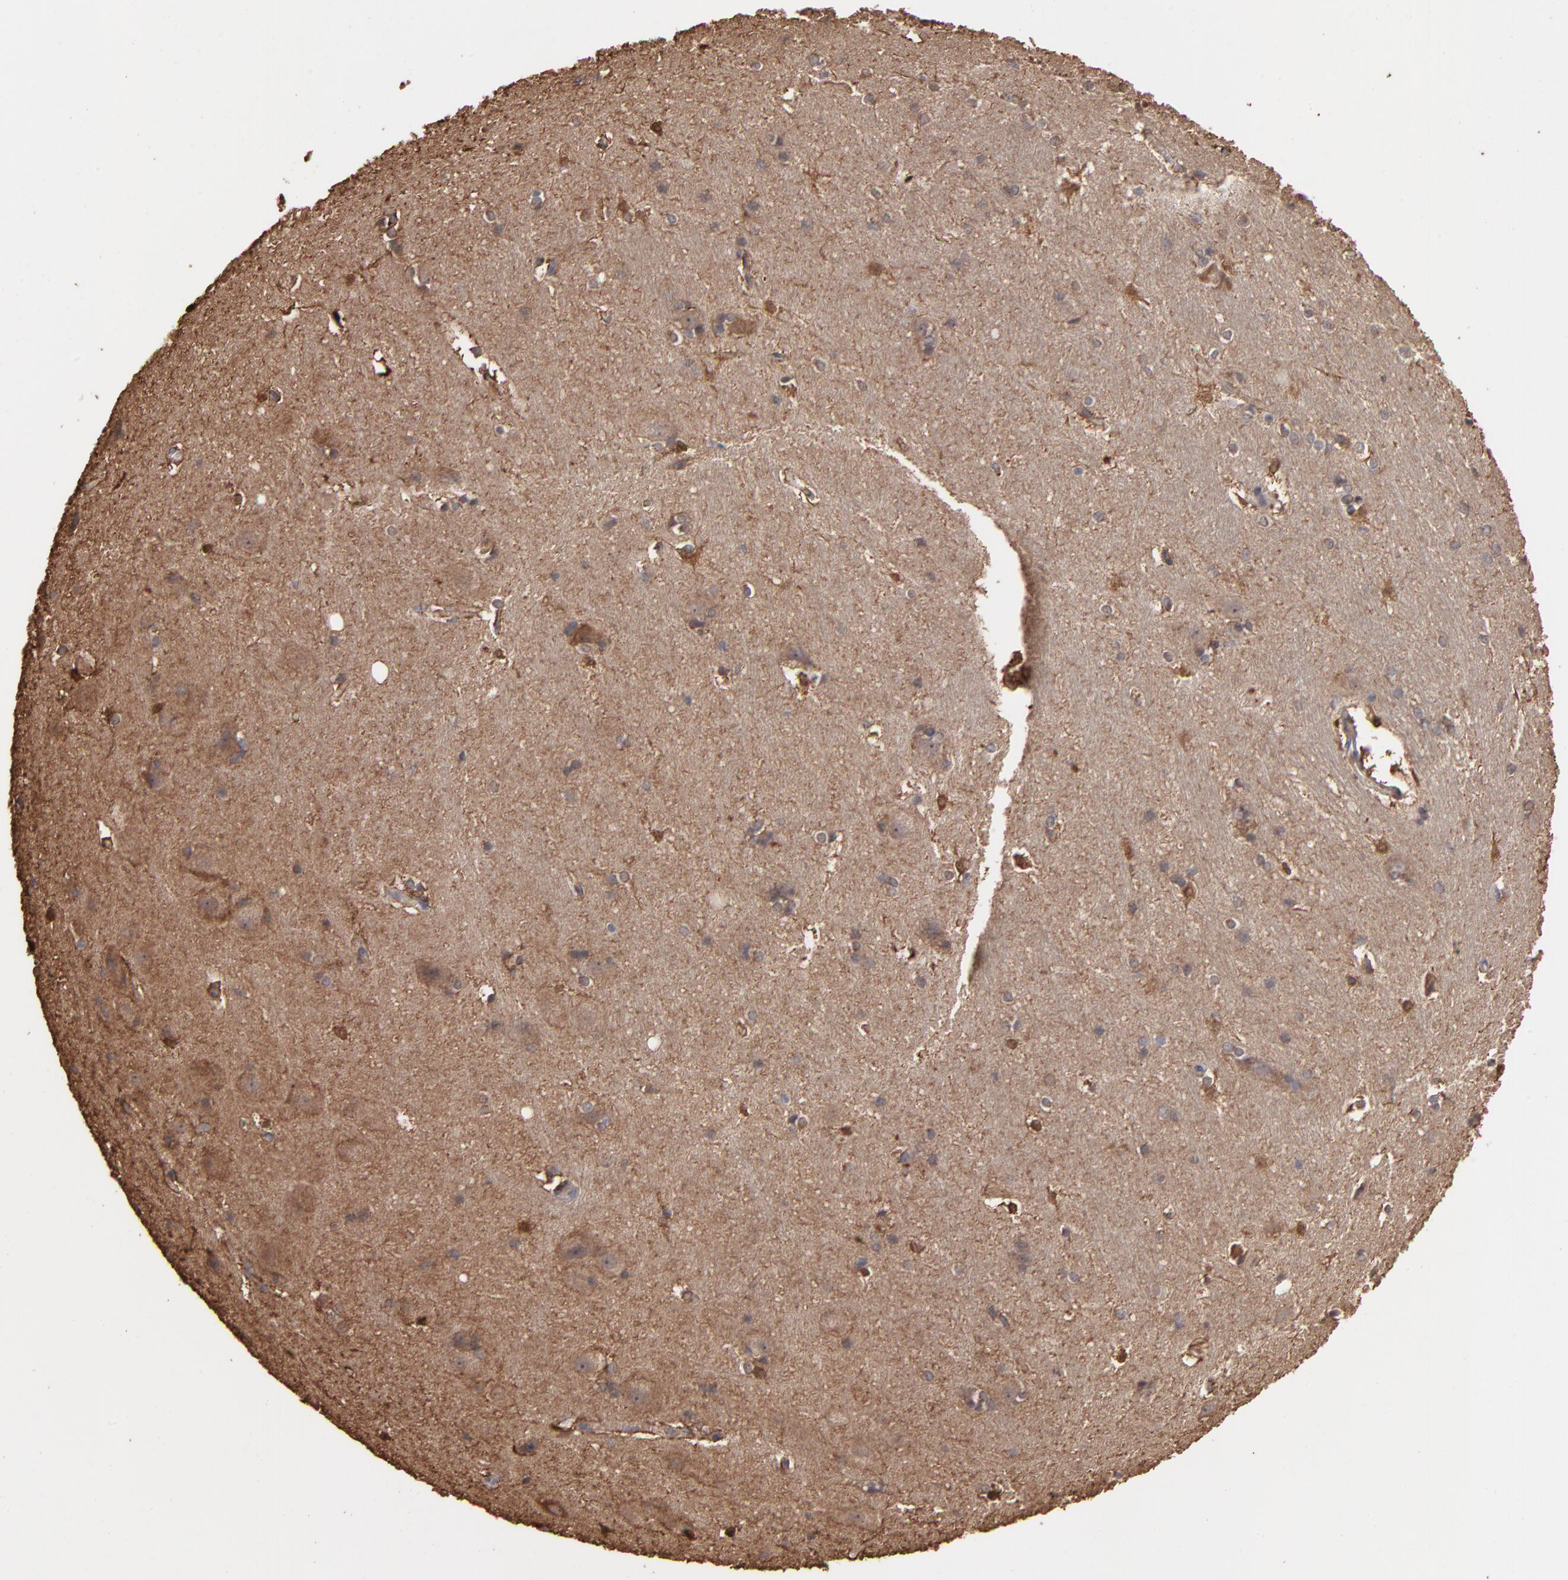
{"staining": {"intensity": "moderate", "quantity": "<25%", "location": "cytoplasmic/membranous,nuclear"}, "tissue": "hippocampus", "cell_type": "Glial cells", "image_type": "normal", "snomed": [{"axis": "morphology", "description": "Normal tissue, NOS"}, {"axis": "topography", "description": "Hippocampus"}], "caption": "Protein staining of benign hippocampus shows moderate cytoplasmic/membranous,nuclear expression in approximately <25% of glial cells.", "gene": "TANGO2", "patient": {"sex": "female", "age": 19}}